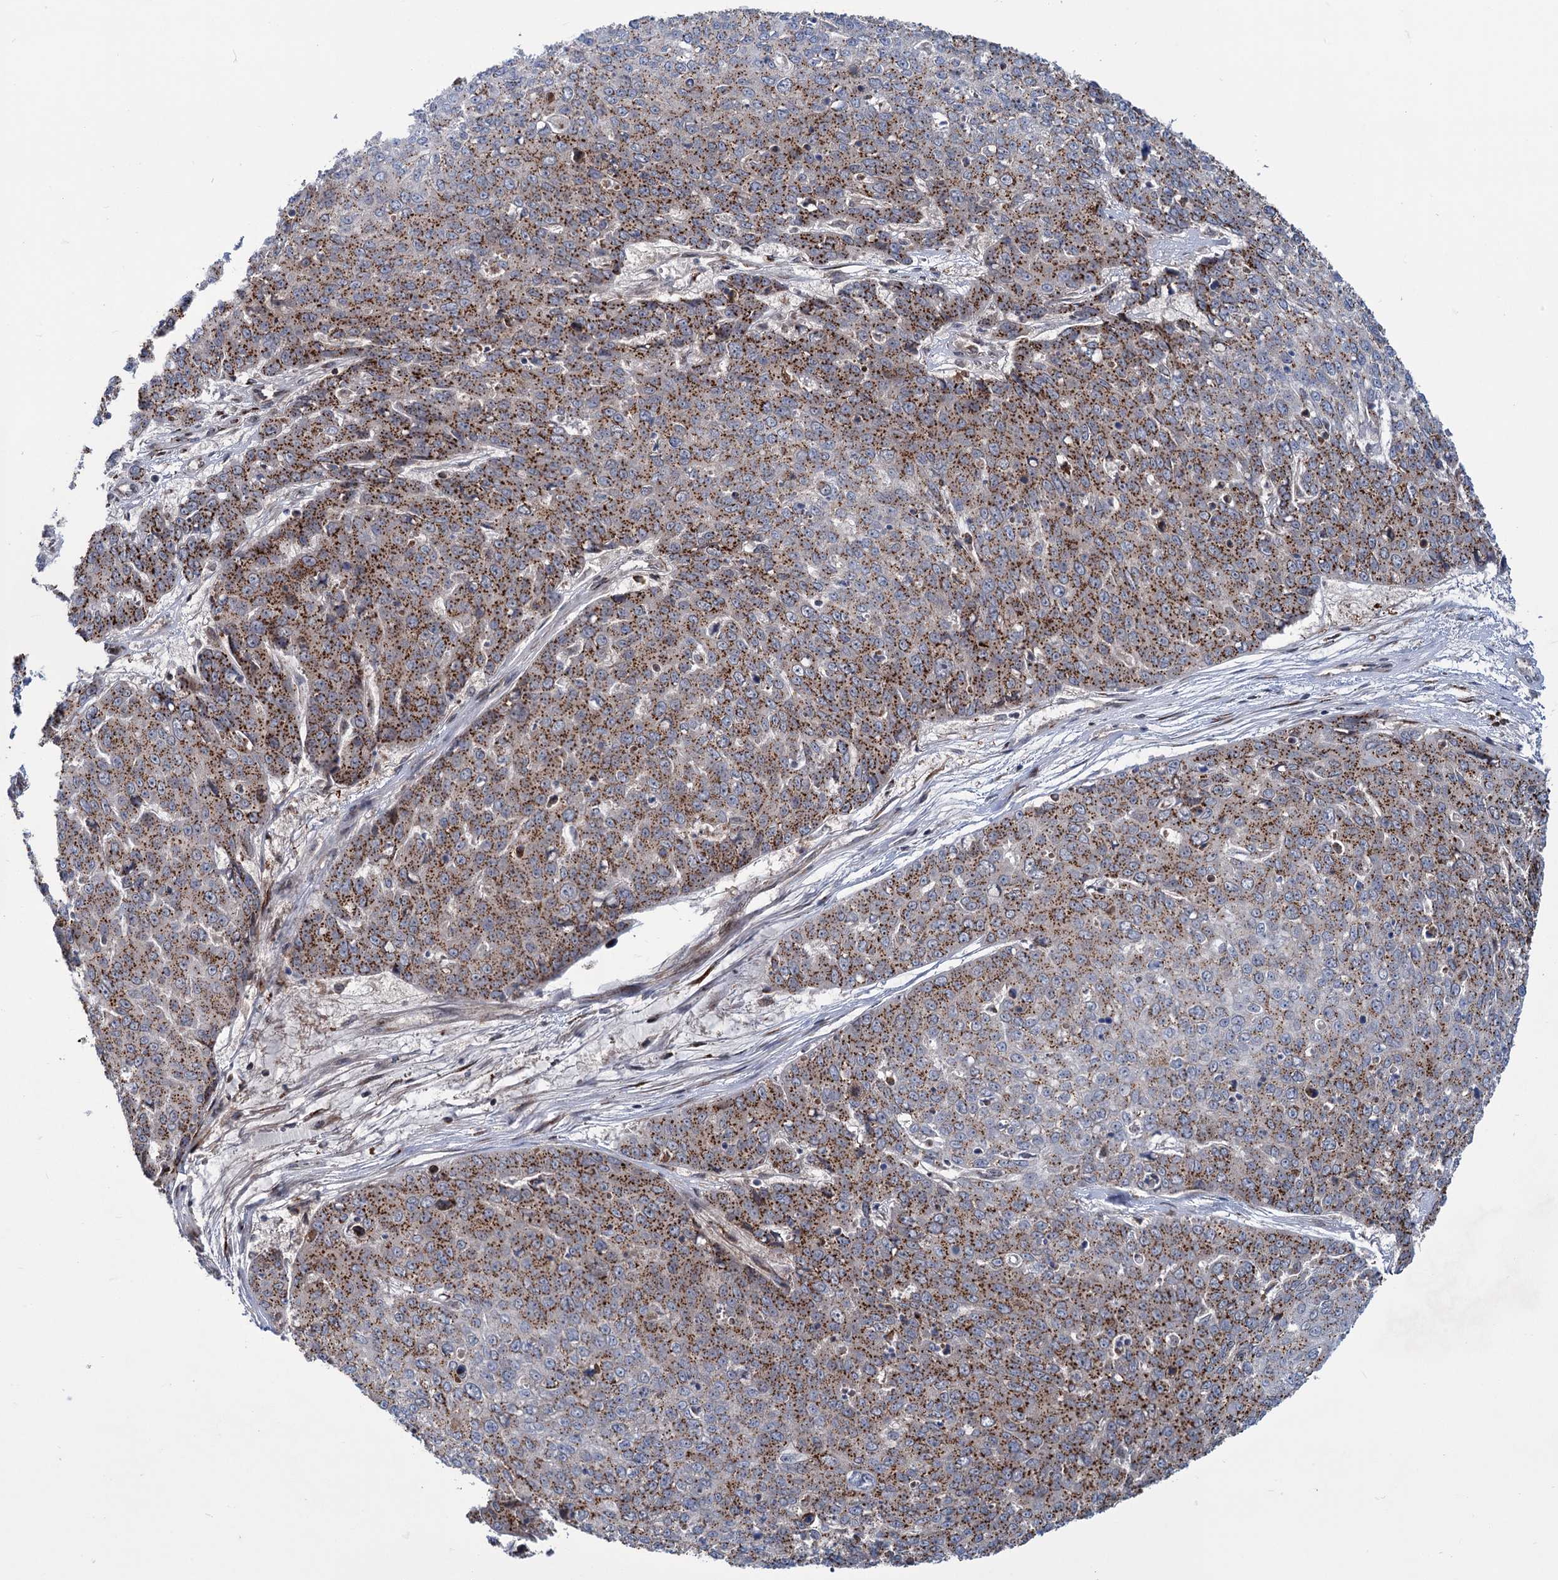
{"staining": {"intensity": "strong", "quantity": ">75%", "location": "cytoplasmic/membranous"}, "tissue": "skin cancer", "cell_type": "Tumor cells", "image_type": "cancer", "snomed": [{"axis": "morphology", "description": "Squamous cell carcinoma, NOS"}, {"axis": "topography", "description": "Skin"}], "caption": "Strong cytoplasmic/membranous staining is identified in approximately >75% of tumor cells in skin squamous cell carcinoma.", "gene": "ELP4", "patient": {"sex": "male", "age": 71}}